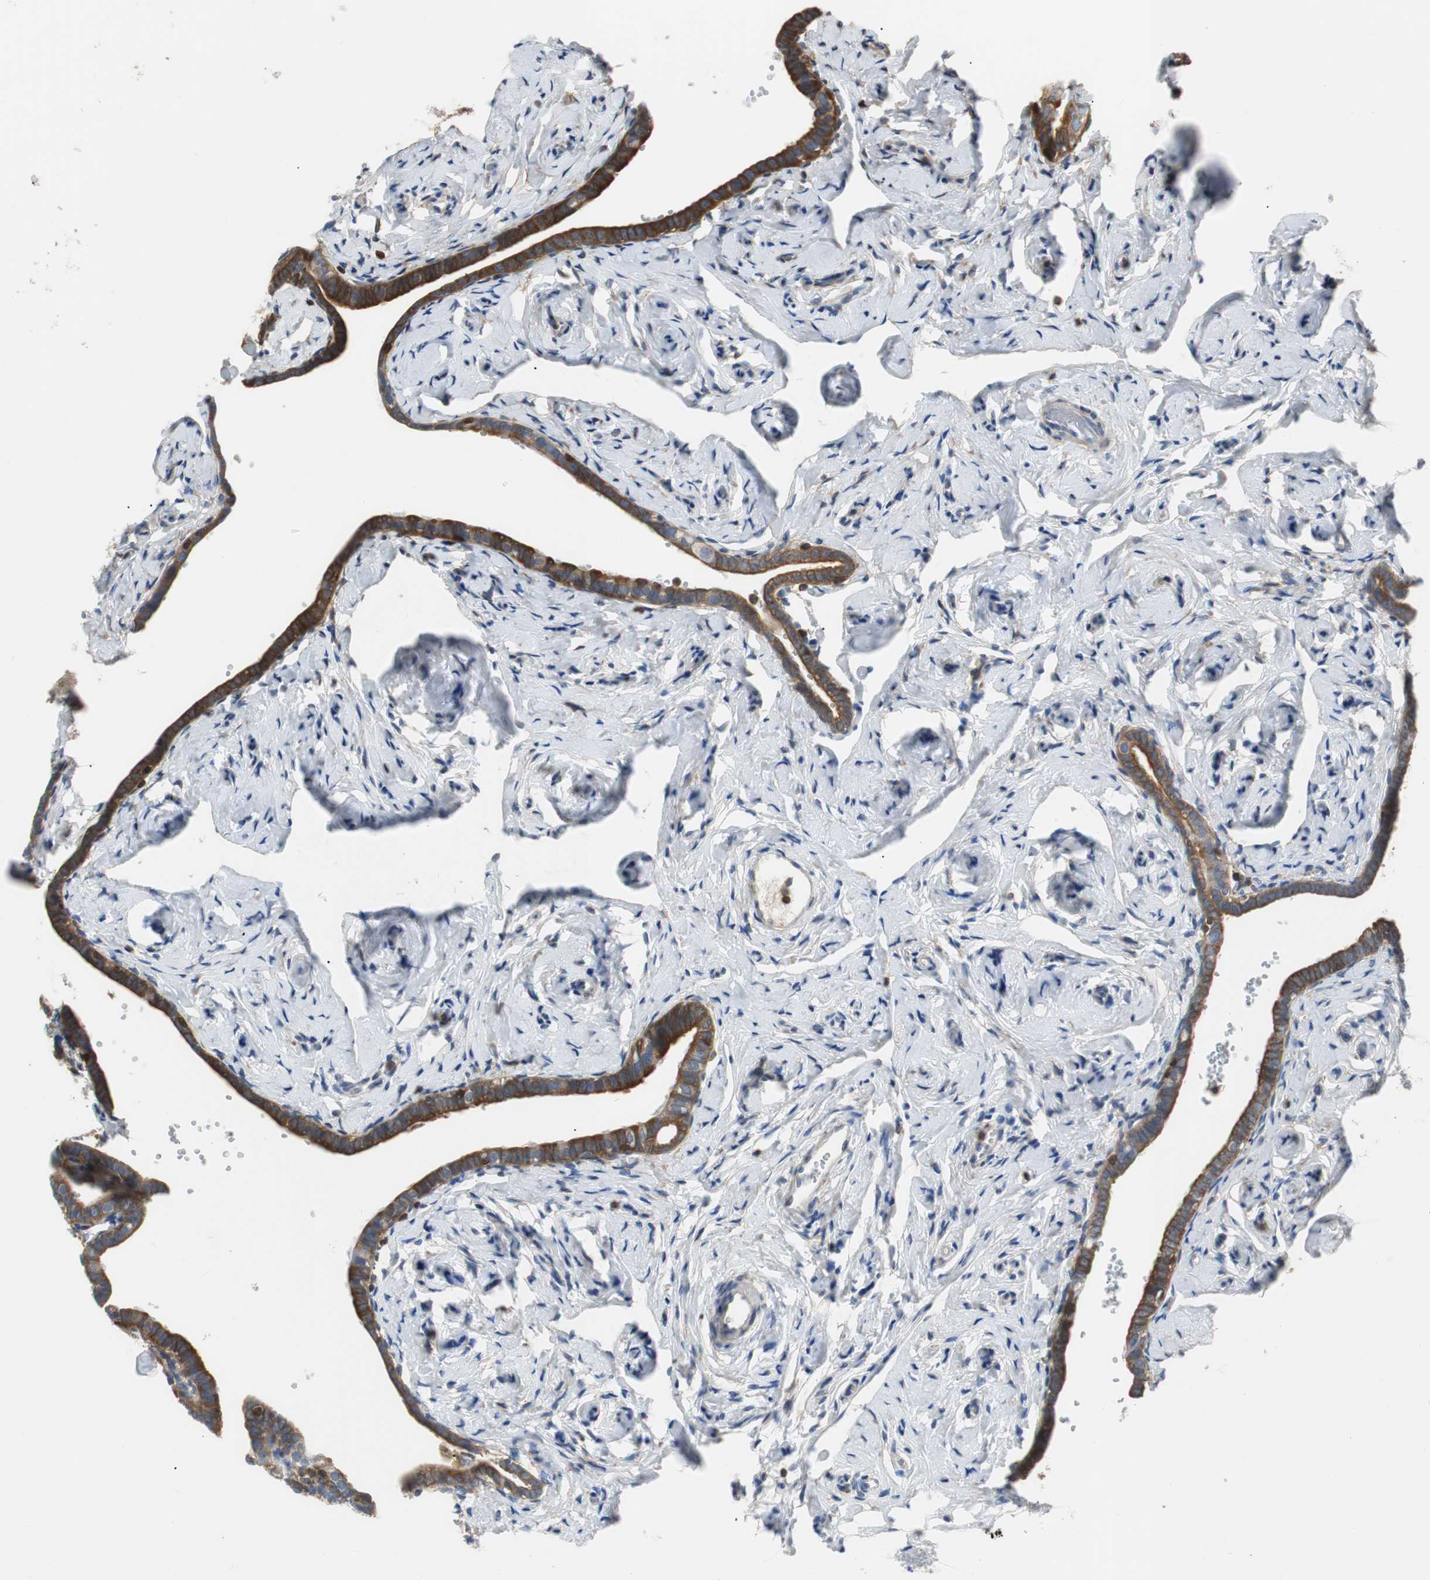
{"staining": {"intensity": "strong", "quantity": "25%-75%", "location": "cytoplasmic/membranous"}, "tissue": "fallopian tube", "cell_type": "Glandular cells", "image_type": "normal", "snomed": [{"axis": "morphology", "description": "Normal tissue, NOS"}, {"axis": "topography", "description": "Fallopian tube"}], "caption": "Protein expression by immunohistochemistry demonstrates strong cytoplasmic/membranous expression in approximately 25%-75% of glandular cells in unremarkable fallopian tube.", "gene": "TSC22D4", "patient": {"sex": "female", "age": 71}}